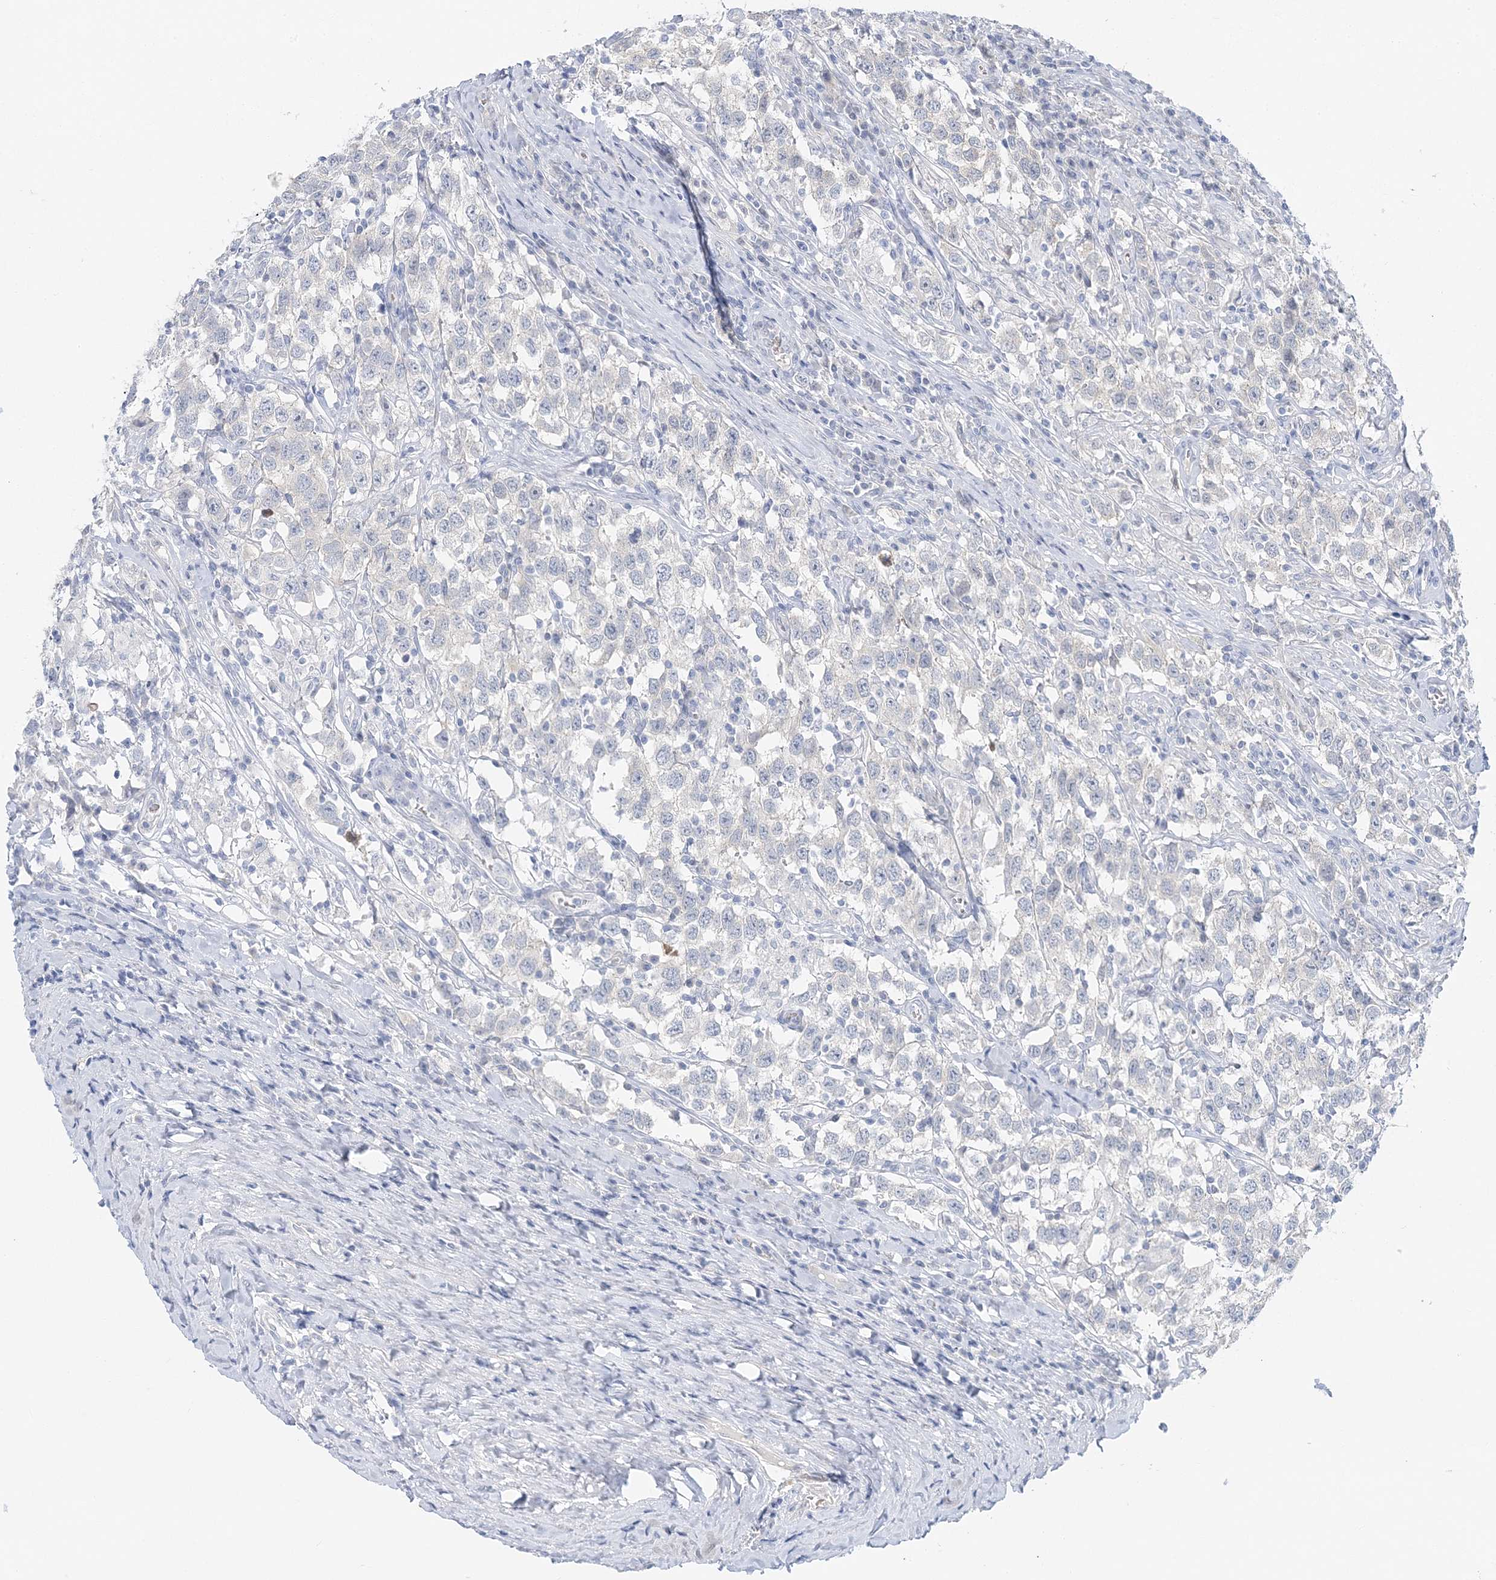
{"staining": {"intensity": "negative", "quantity": "none", "location": "none"}, "tissue": "testis cancer", "cell_type": "Tumor cells", "image_type": "cancer", "snomed": [{"axis": "morphology", "description": "Seminoma, NOS"}, {"axis": "topography", "description": "Testis"}], "caption": "Seminoma (testis) was stained to show a protein in brown. There is no significant positivity in tumor cells. (DAB (3,3'-diaminobenzidine) immunohistochemistry (IHC) visualized using brightfield microscopy, high magnification).", "gene": "VILL", "patient": {"sex": "male", "age": 41}}